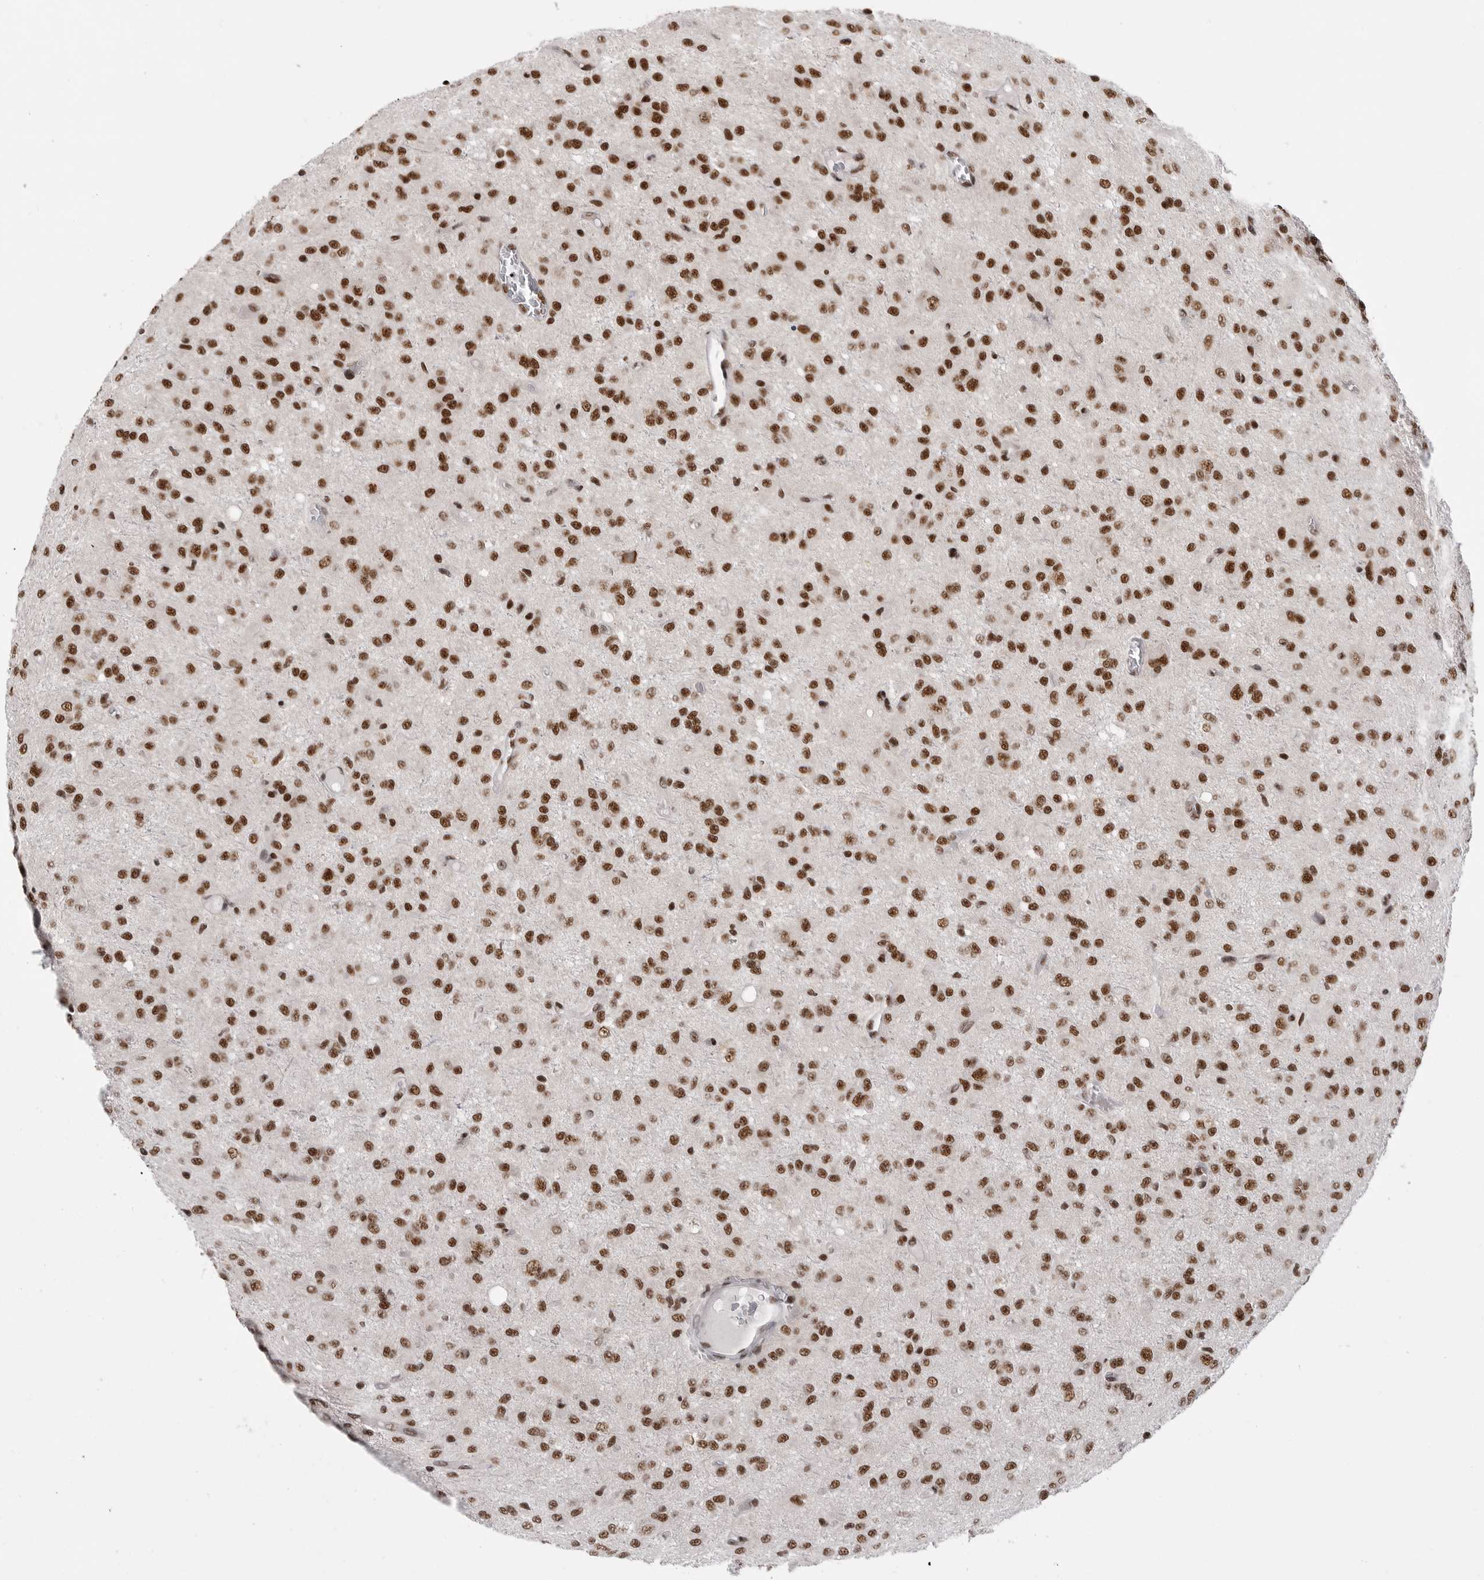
{"staining": {"intensity": "strong", "quantity": ">75%", "location": "nuclear"}, "tissue": "glioma", "cell_type": "Tumor cells", "image_type": "cancer", "snomed": [{"axis": "morphology", "description": "Glioma, malignant, High grade"}, {"axis": "topography", "description": "Brain"}], "caption": "Tumor cells reveal high levels of strong nuclear staining in about >75% of cells in human high-grade glioma (malignant). (DAB IHC, brown staining for protein, blue staining for nuclei).", "gene": "PPP1R8", "patient": {"sex": "female", "age": 59}}